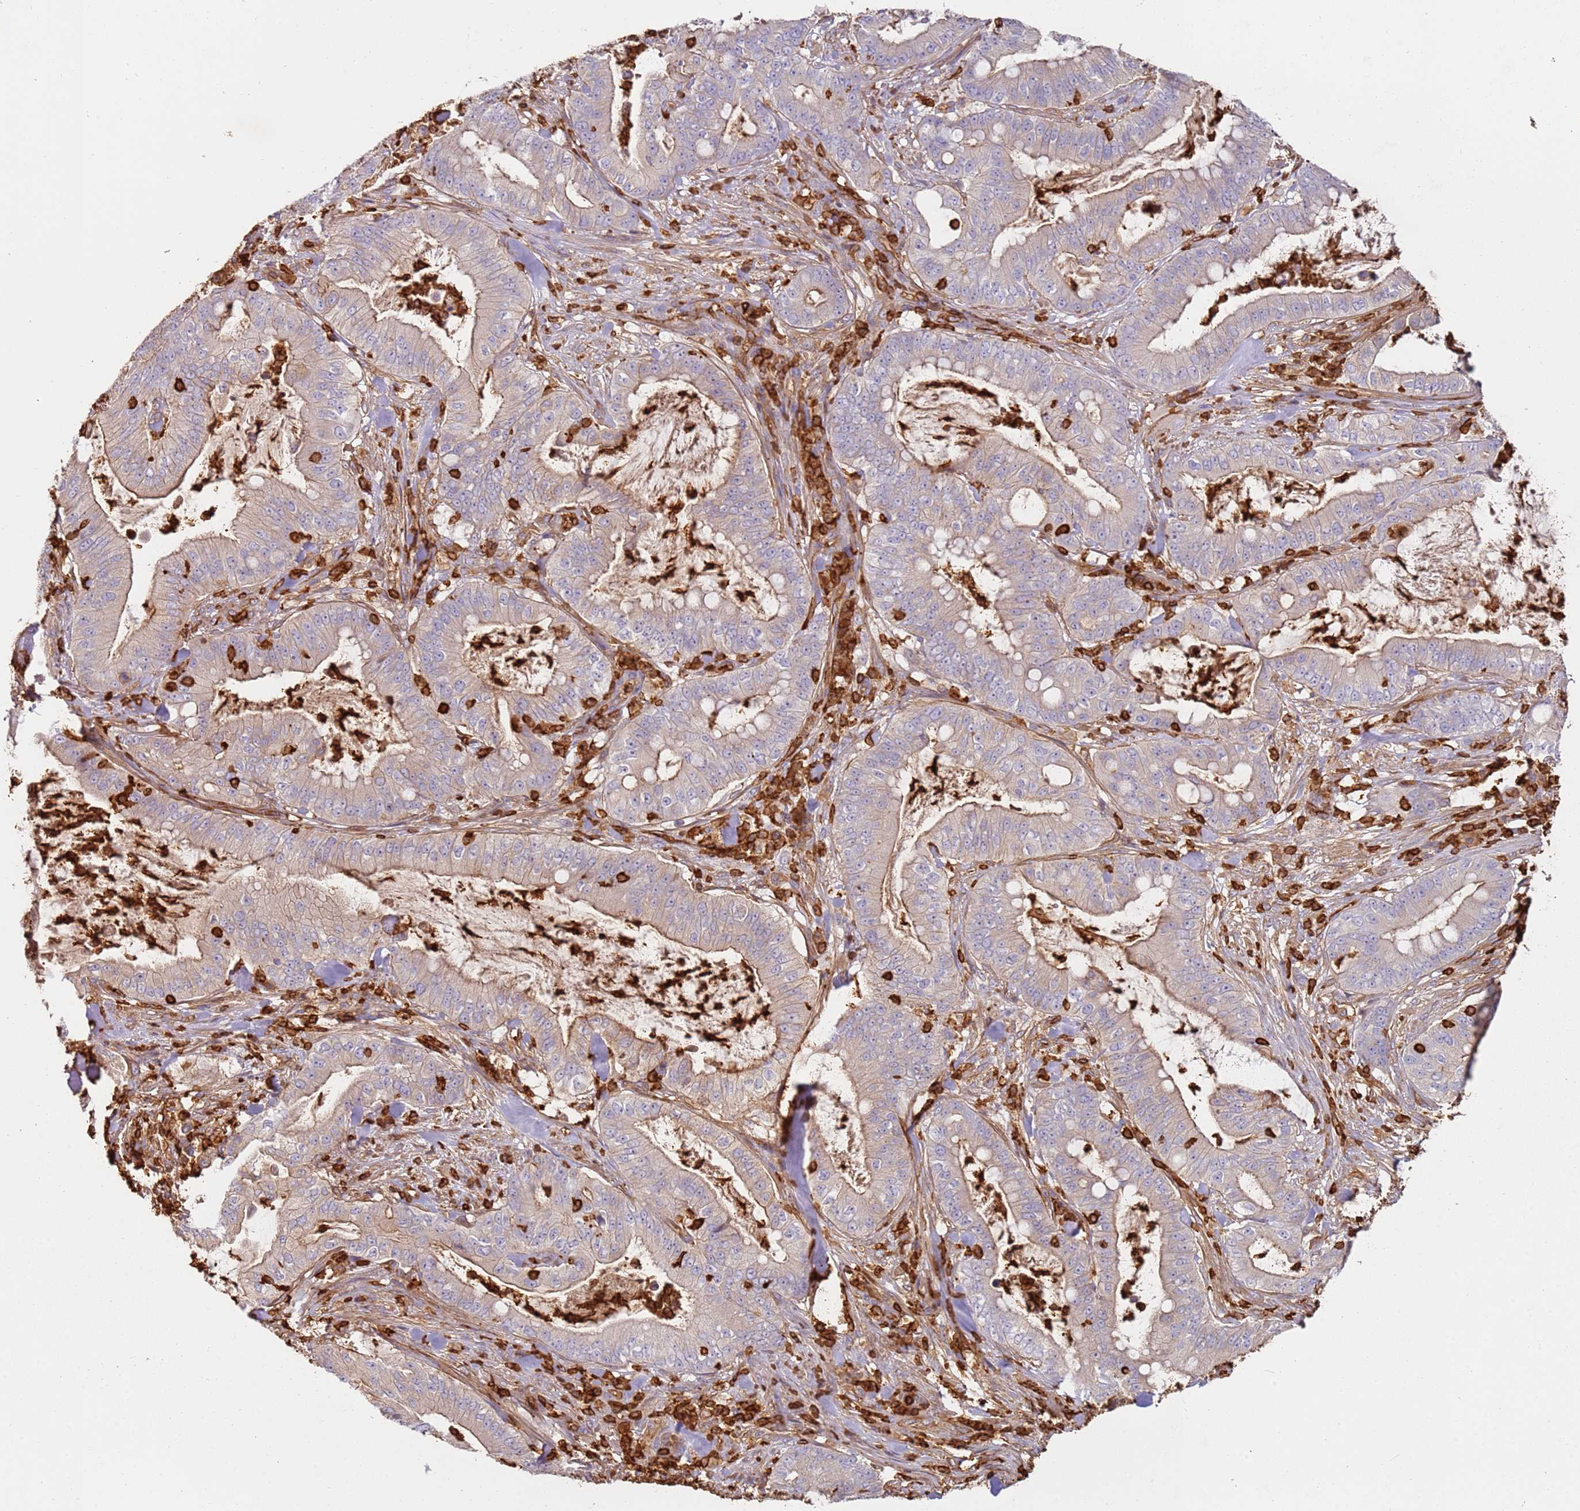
{"staining": {"intensity": "weak", "quantity": "25%-75%", "location": "cytoplasmic/membranous"}, "tissue": "pancreatic cancer", "cell_type": "Tumor cells", "image_type": "cancer", "snomed": [{"axis": "morphology", "description": "Adenocarcinoma, NOS"}, {"axis": "topography", "description": "Pancreas"}], "caption": "Protein staining of pancreatic adenocarcinoma tissue exhibits weak cytoplasmic/membranous positivity in approximately 25%-75% of tumor cells. (Brightfield microscopy of DAB IHC at high magnification).", "gene": "OR6P1", "patient": {"sex": "male", "age": 71}}